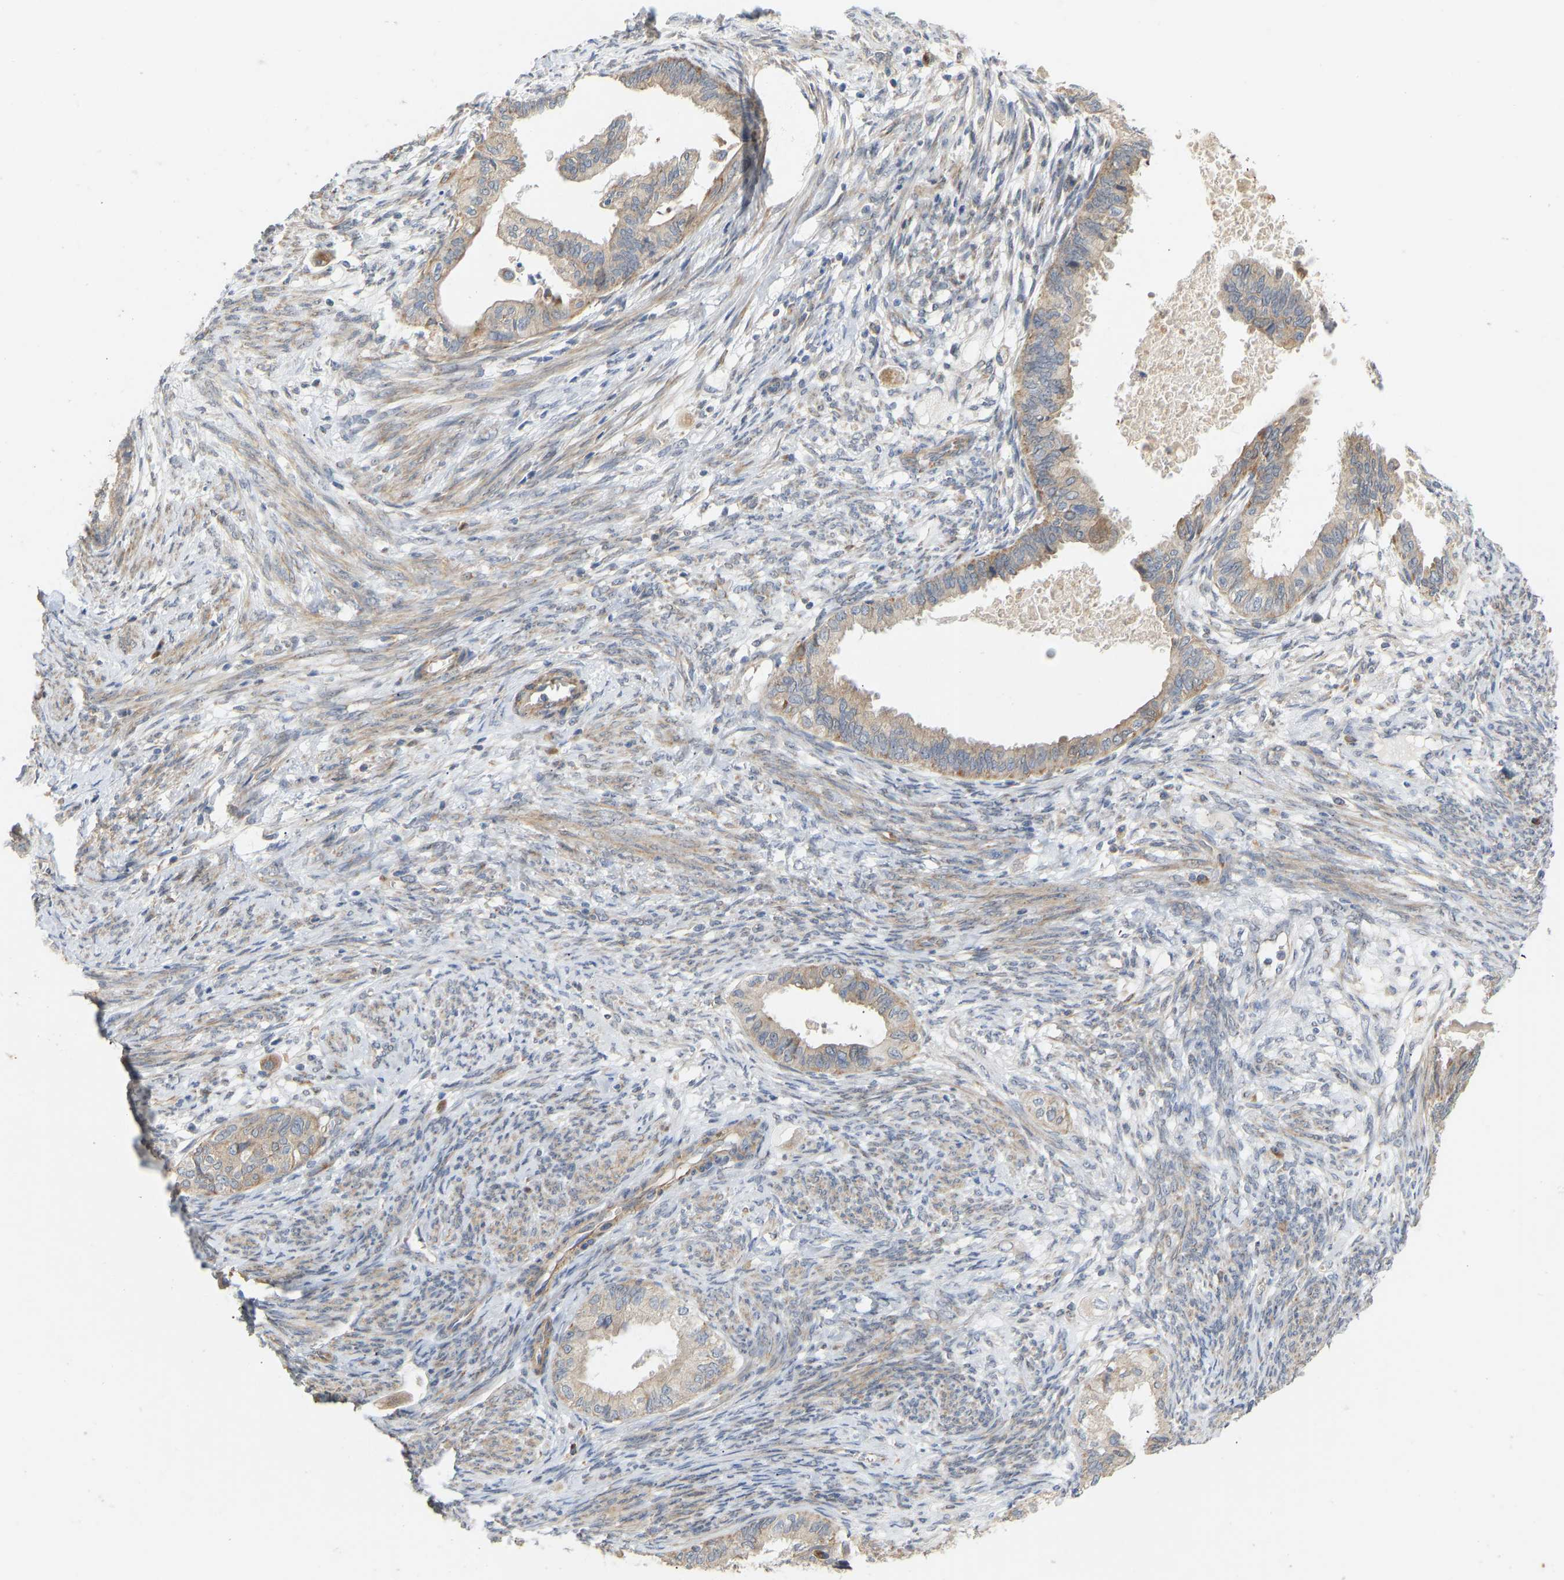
{"staining": {"intensity": "weak", "quantity": "<25%", "location": "cytoplasmic/membranous"}, "tissue": "cervical cancer", "cell_type": "Tumor cells", "image_type": "cancer", "snomed": [{"axis": "morphology", "description": "Normal tissue, NOS"}, {"axis": "morphology", "description": "Adenocarcinoma, NOS"}, {"axis": "topography", "description": "Cervix"}, {"axis": "topography", "description": "Endometrium"}], "caption": "Immunohistochemistry (IHC) micrograph of neoplastic tissue: adenocarcinoma (cervical) stained with DAB (3,3'-diaminobenzidine) reveals no significant protein positivity in tumor cells.", "gene": "HACD2", "patient": {"sex": "female", "age": 86}}